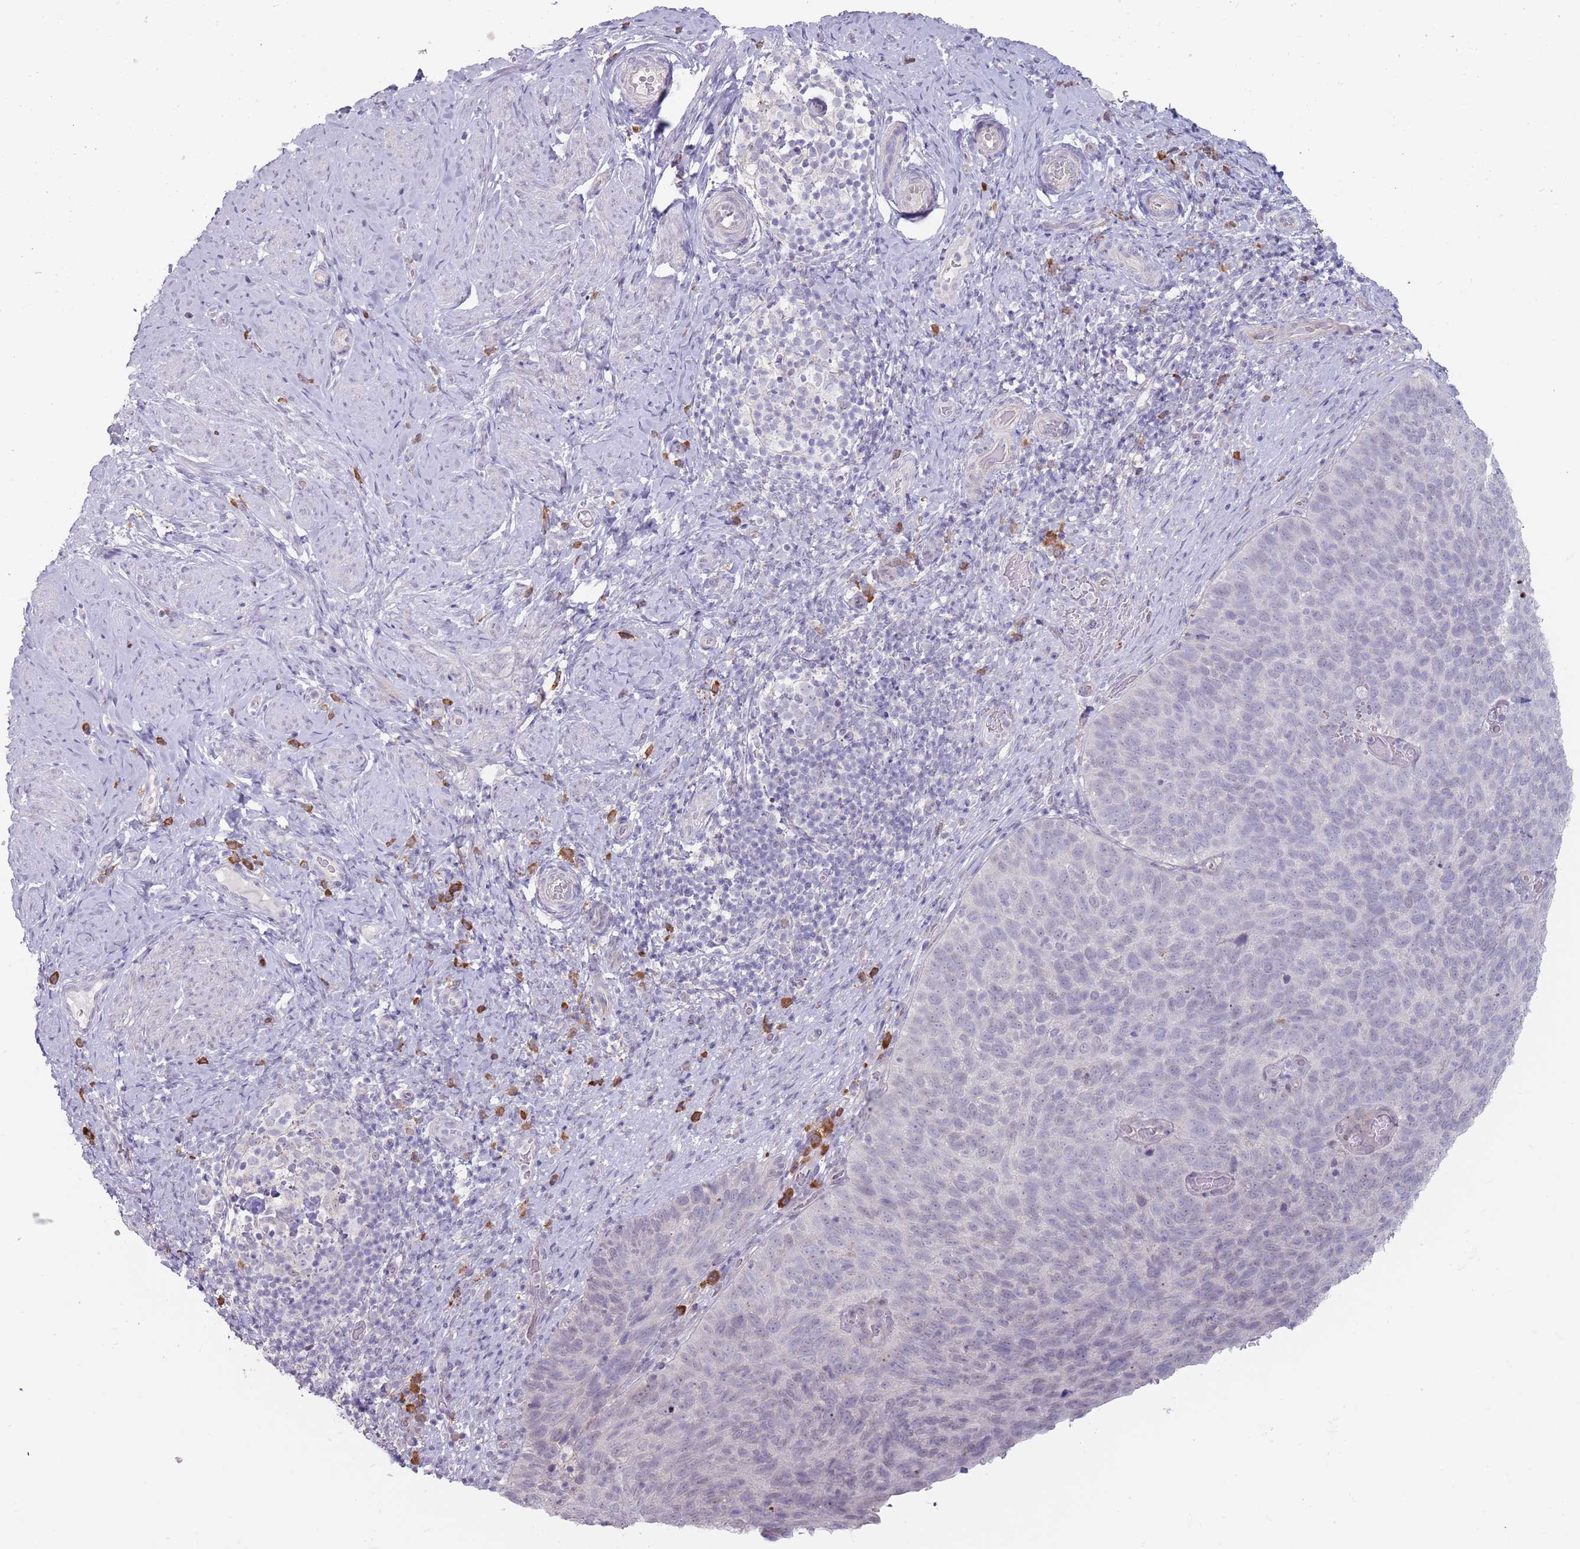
{"staining": {"intensity": "negative", "quantity": "none", "location": "none"}, "tissue": "cervical cancer", "cell_type": "Tumor cells", "image_type": "cancer", "snomed": [{"axis": "morphology", "description": "Squamous cell carcinoma, NOS"}, {"axis": "topography", "description": "Cervix"}], "caption": "DAB (3,3'-diaminobenzidine) immunohistochemical staining of human cervical squamous cell carcinoma exhibits no significant positivity in tumor cells.", "gene": "DXO", "patient": {"sex": "female", "age": 80}}